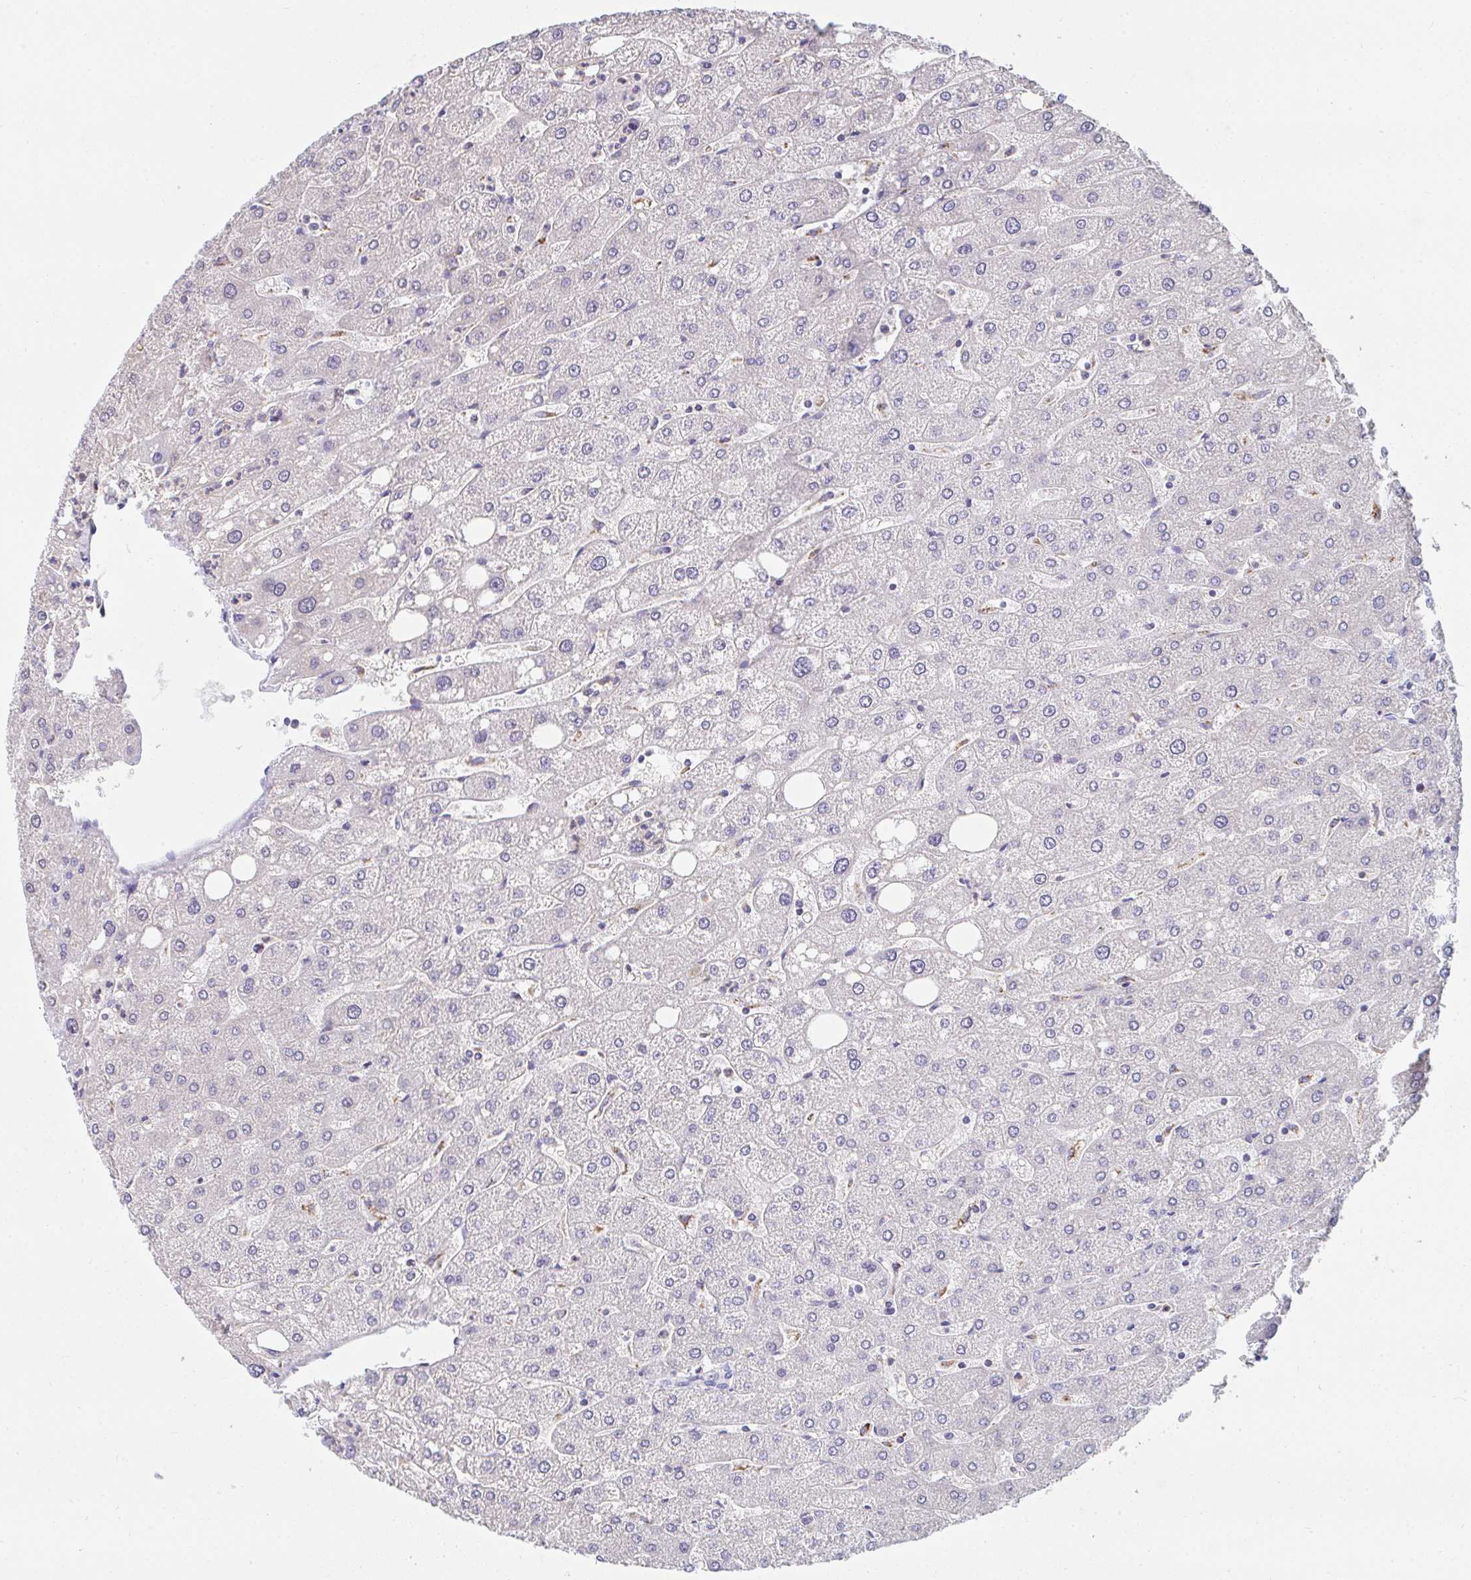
{"staining": {"intensity": "negative", "quantity": "none", "location": "none"}, "tissue": "liver", "cell_type": "Cholangiocytes", "image_type": "normal", "snomed": [{"axis": "morphology", "description": "Normal tissue, NOS"}, {"axis": "topography", "description": "Liver"}], "caption": "Histopathology image shows no significant protein expression in cholangiocytes of normal liver.", "gene": "MGAM2", "patient": {"sex": "male", "age": 67}}